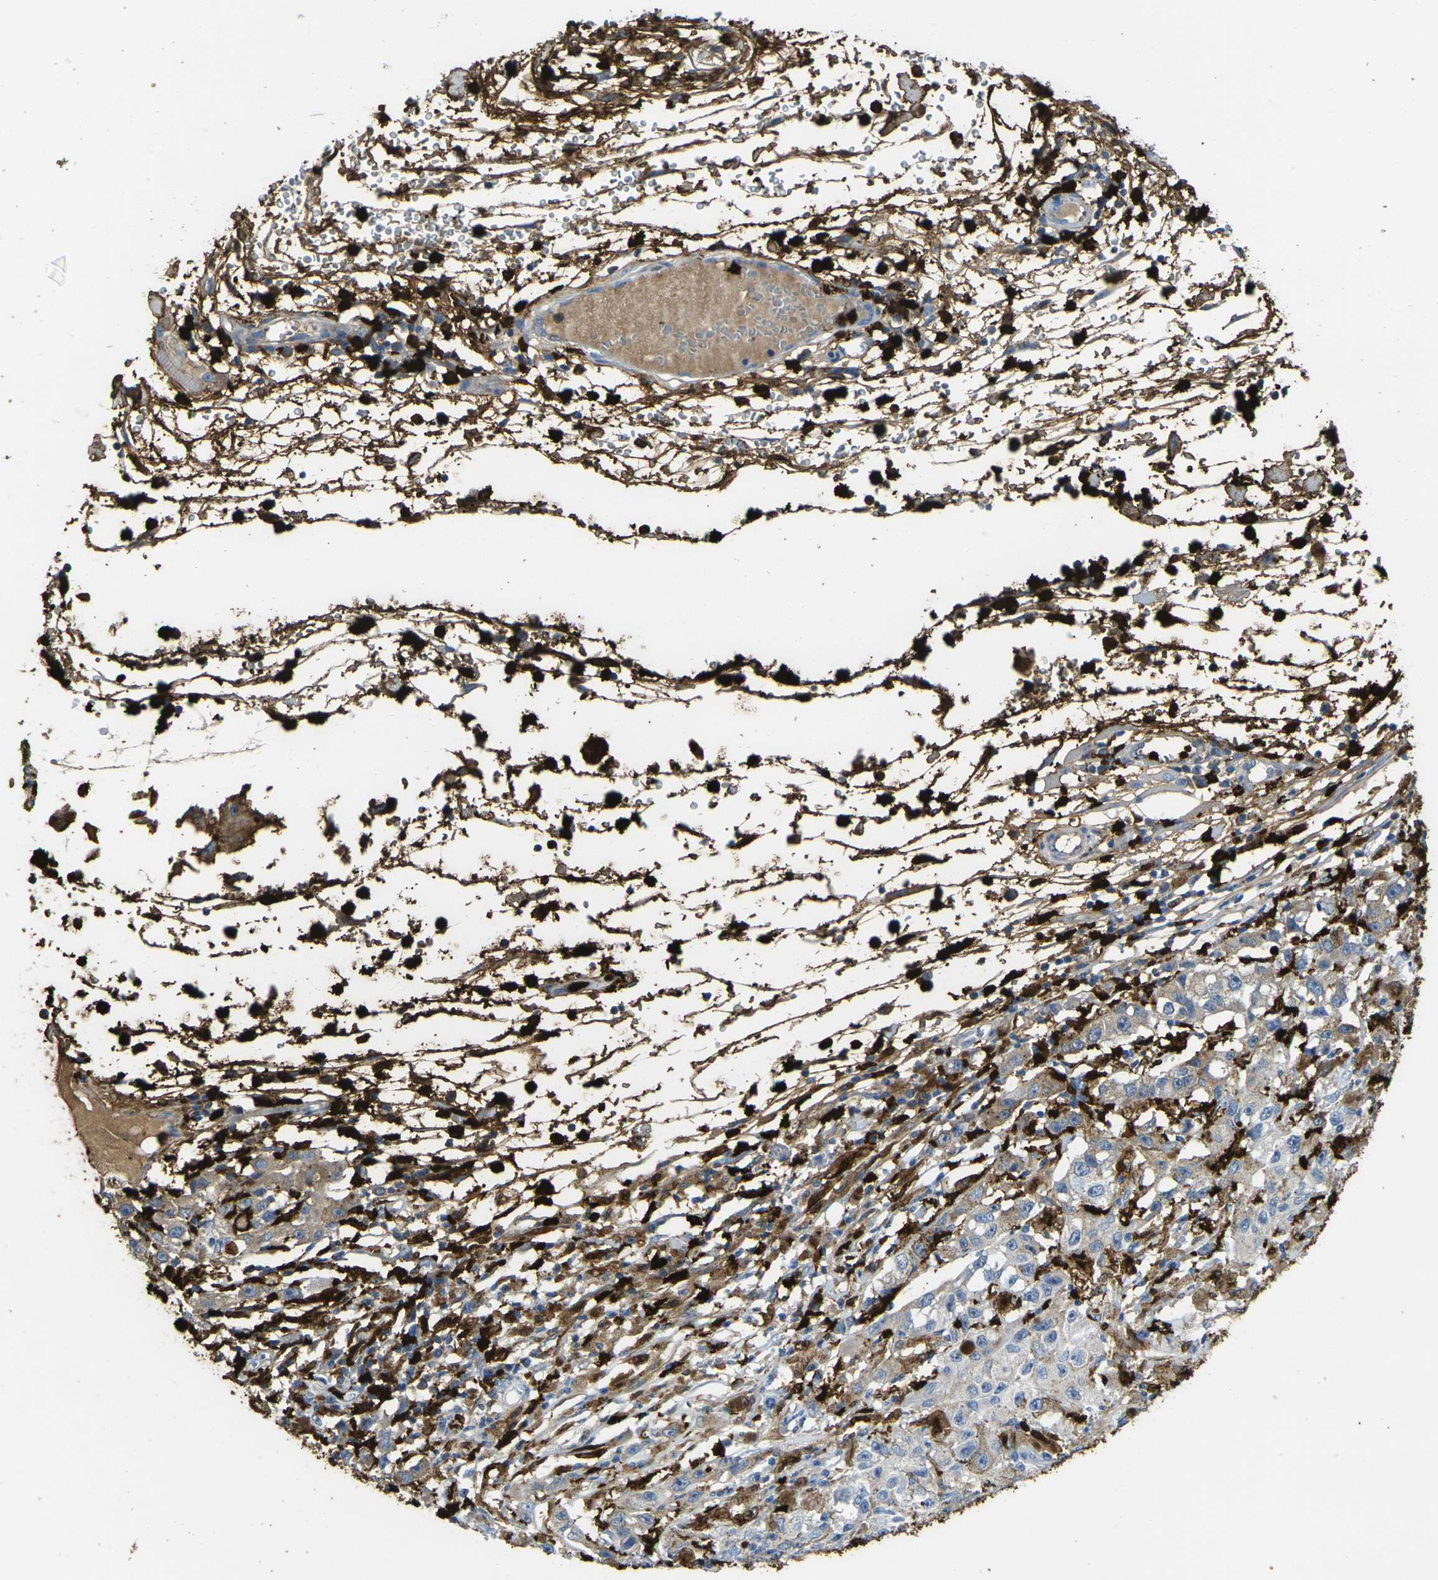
{"staining": {"intensity": "moderate", "quantity": "25%-75%", "location": "cytoplasmic/membranous"}, "tissue": "melanoma", "cell_type": "Tumor cells", "image_type": "cancer", "snomed": [{"axis": "morphology", "description": "Malignant melanoma in situ"}, {"axis": "morphology", "description": "Malignant melanoma, NOS"}, {"axis": "topography", "description": "Skin"}], "caption": "About 25%-75% of tumor cells in human malignant melanoma in situ demonstrate moderate cytoplasmic/membranous protein positivity as visualized by brown immunohistochemical staining.", "gene": "S100A9", "patient": {"sex": "female", "age": 88}}